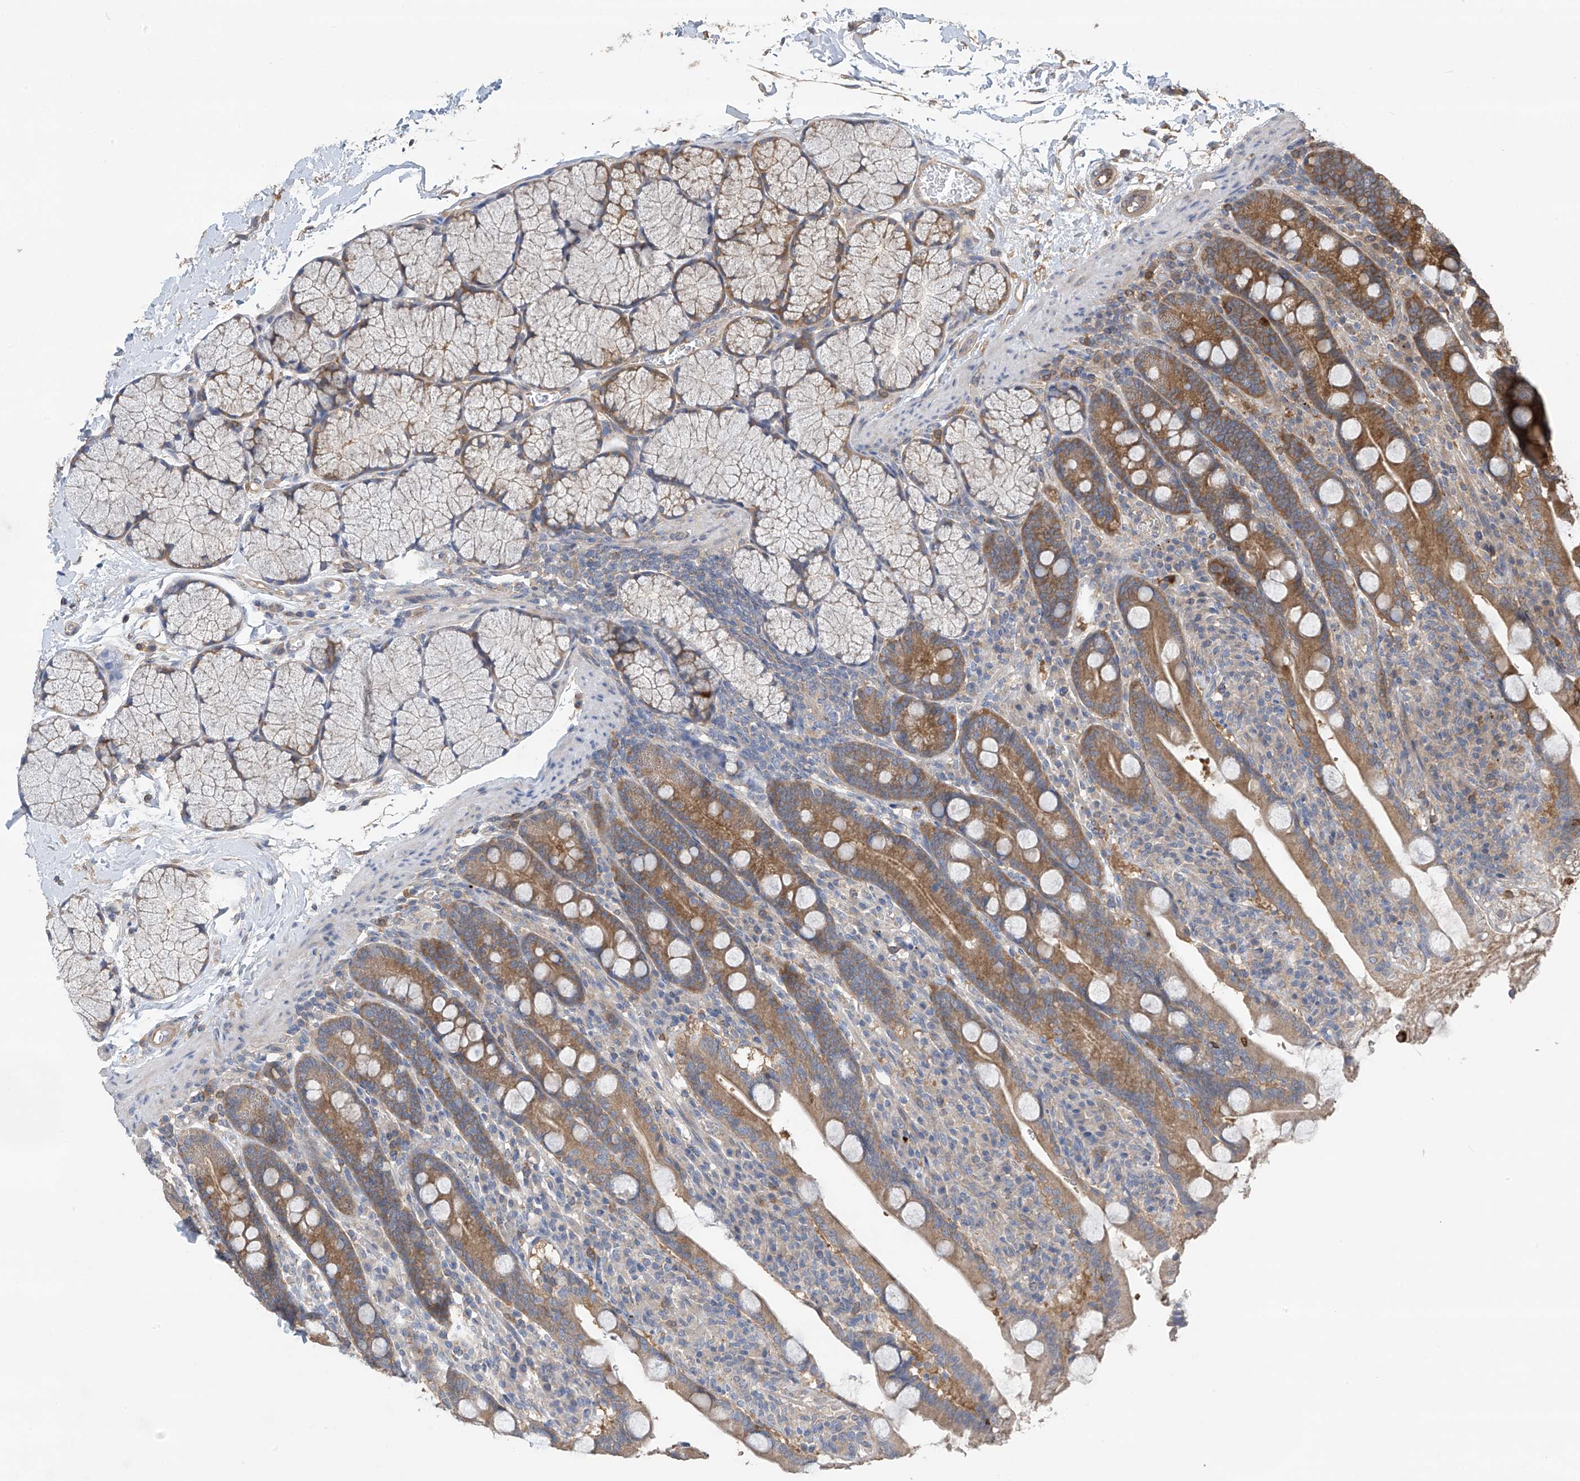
{"staining": {"intensity": "moderate", "quantity": ">75%", "location": "cytoplasmic/membranous"}, "tissue": "duodenum", "cell_type": "Glandular cells", "image_type": "normal", "snomed": [{"axis": "morphology", "description": "Normal tissue, NOS"}, {"axis": "topography", "description": "Duodenum"}], "caption": "Glandular cells display moderate cytoplasmic/membranous positivity in about >75% of cells in normal duodenum. (IHC, brightfield microscopy, high magnification).", "gene": "PHACTR4", "patient": {"sex": "male", "age": 35}}